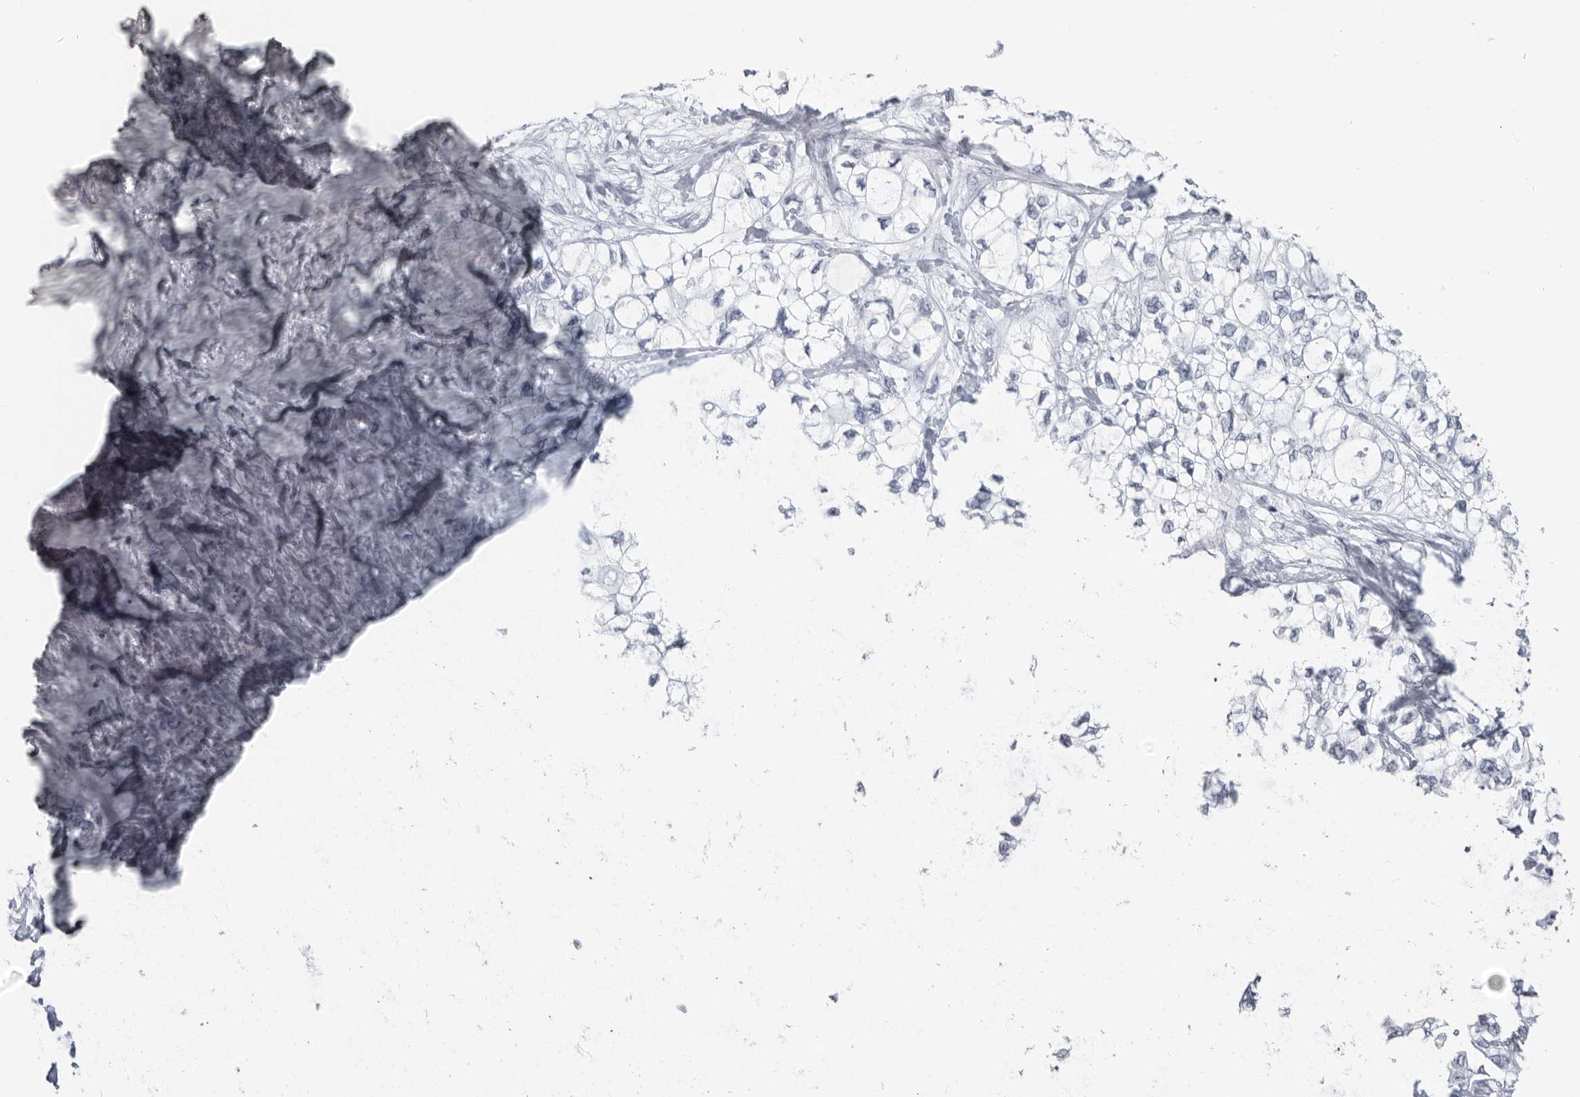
{"staining": {"intensity": "negative", "quantity": "none", "location": "none"}, "tissue": "pancreatic cancer", "cell_type": "Tumor cells", "image_type": "cancer", "snomed": [{"axis": "morphology", "description": "Adenocarcinoma, NOS"}, {"axis": "topography", "description": "Pancreas"}], "caption": "Tumor cells are negative for protein expression in human pancreatic cancer (adenocarcinoma).", "gene": "EPB41", "patient": {"sex": "male", "age": 70}}